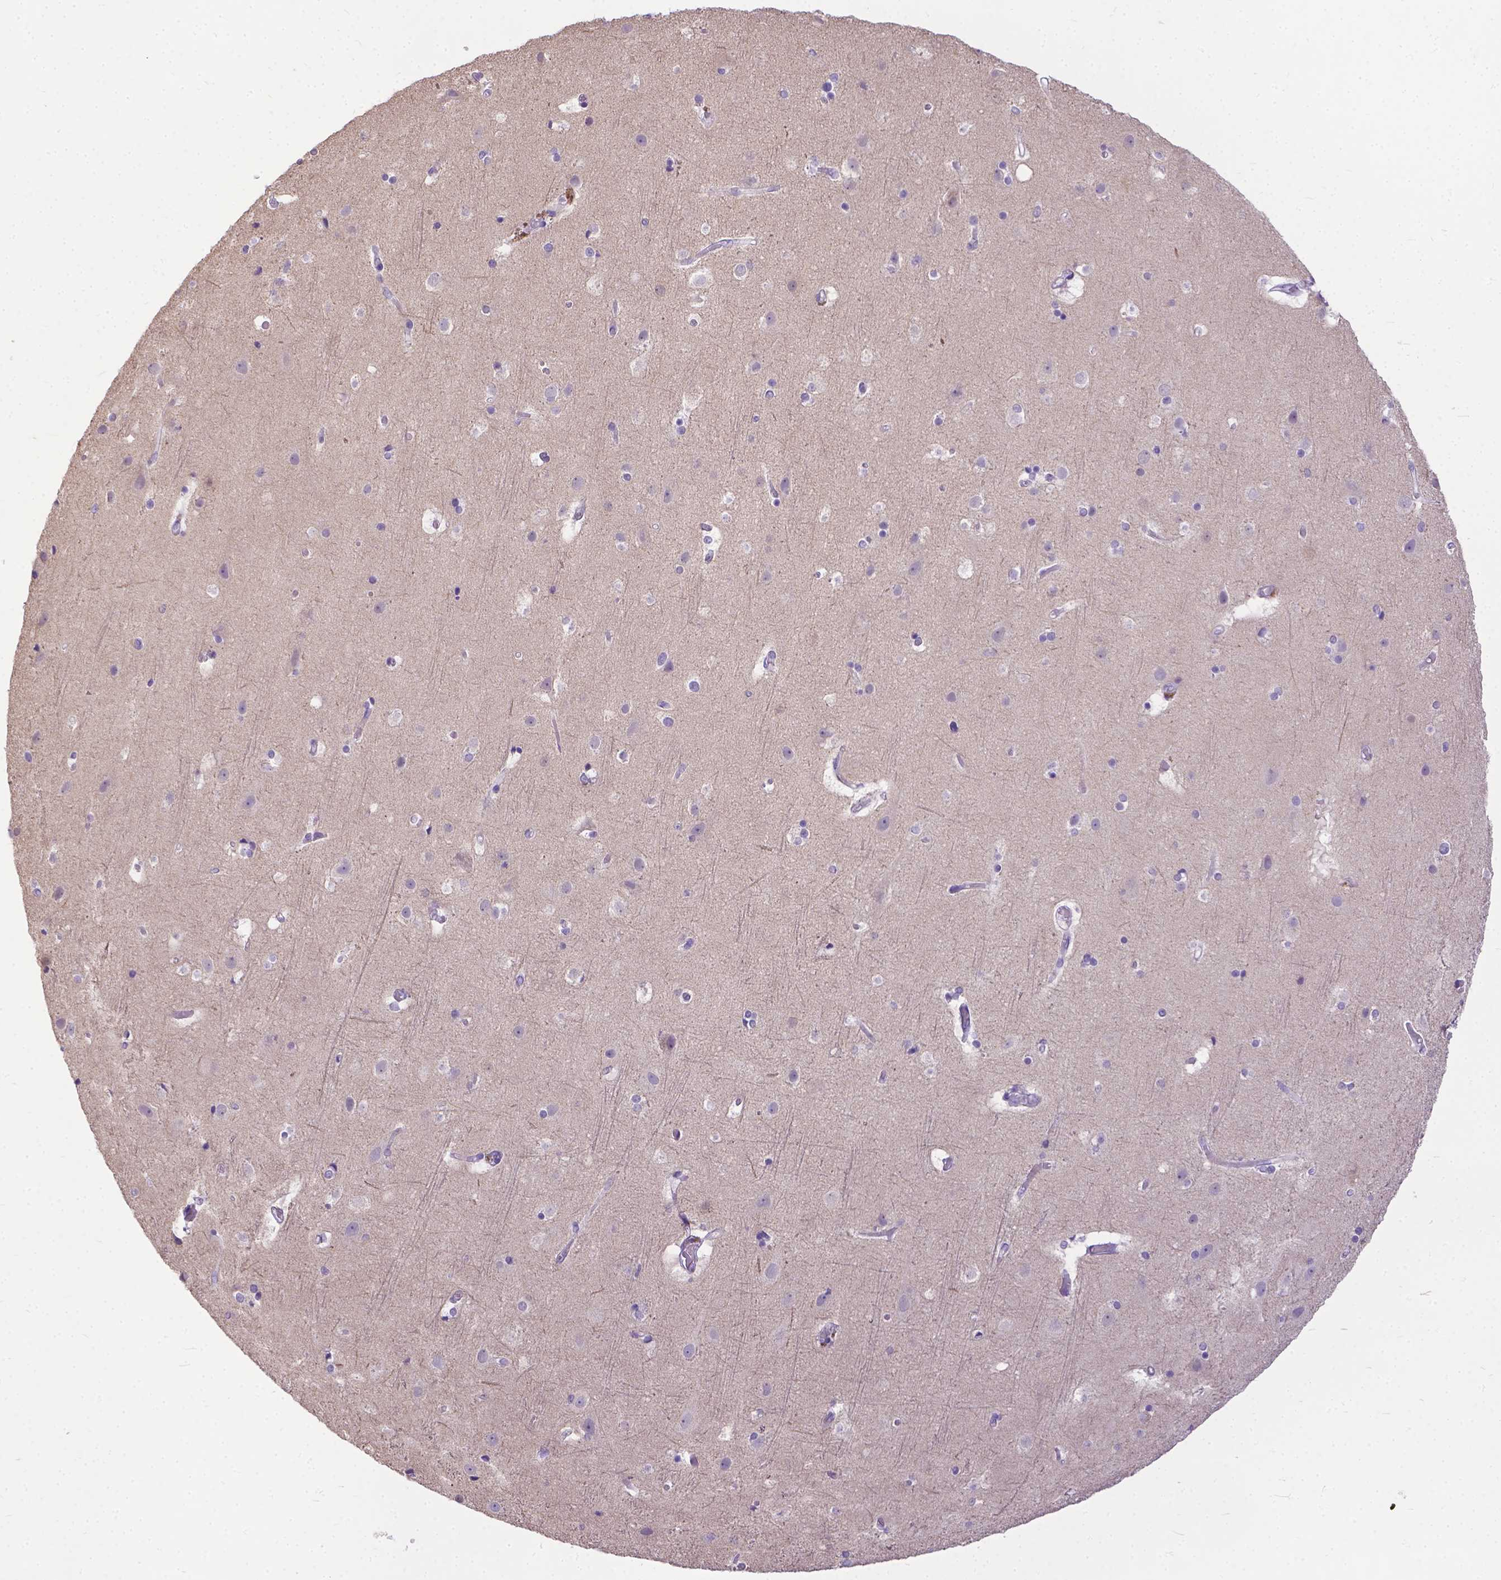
{"staining": {"intensity": "negative", "quantity": "none", "location": "none"}, "tissue": "cerebral cortex", "cell_type": "Endothelial cells", "image_type": "normal", "snomed": [{"axis": "morphology", "description": "Normal tissue, NOS"}, {"axis": "topography", "description": "Cerebral cortex"}], "caption": "Endothelial cells are negative for protein expression in normal human cerebral cortex. The staining is performed using DAB brown chromogen with nuclei counter-stained in using hematoxylin.", "gene": "TTLL6", "patient": {"sex": "female", "age": 52}}